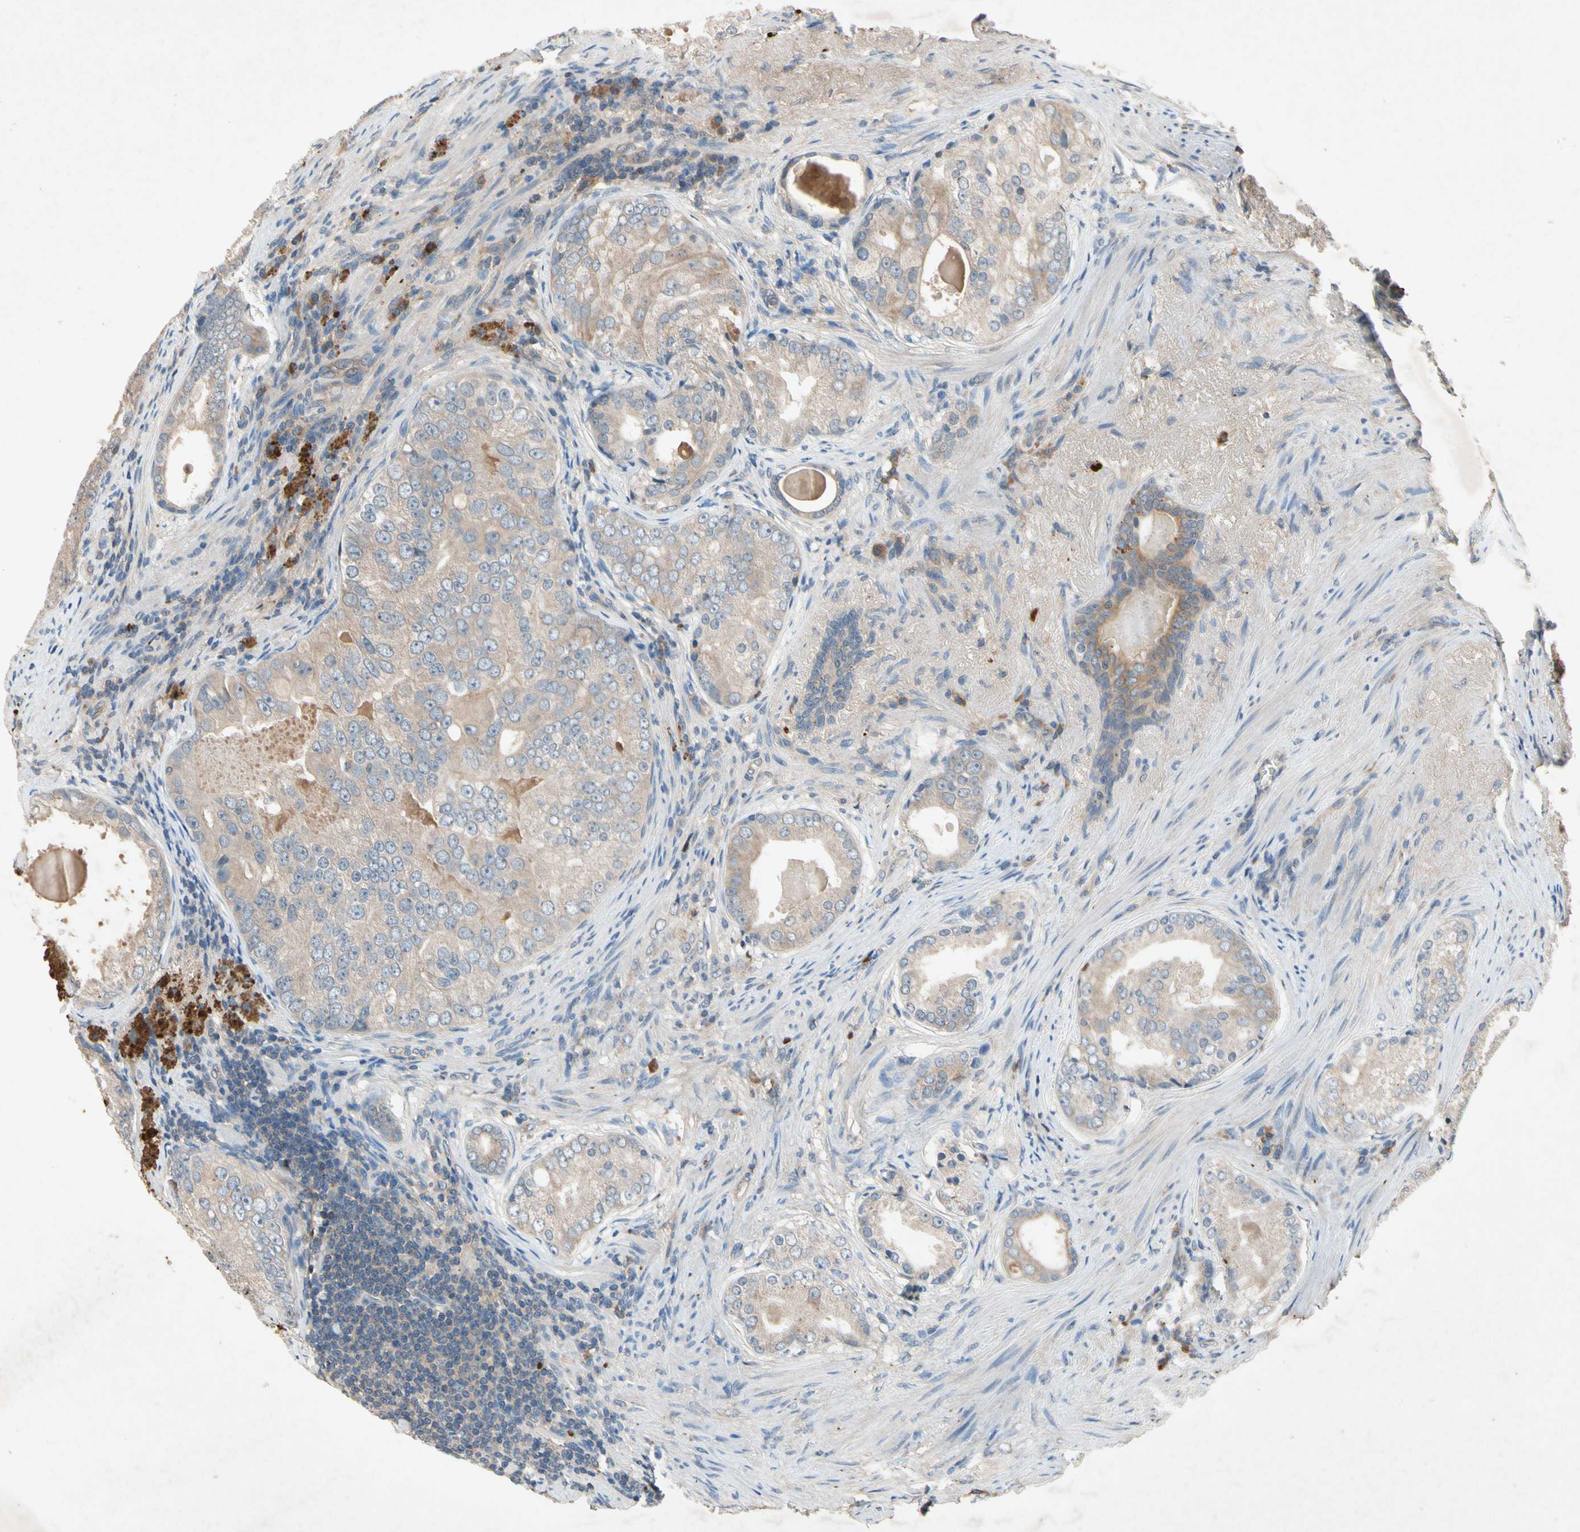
{"staining": {"intensity": "weak", "quantity": ">75%", "location": "cytoplasmic/membranous"}, "tissue": "prostate cancer", "cell_type": "Tumor cells", "image_type": "cancer", "snomed": [{"axis": "morphology", "description": "Adenocarcinoma, High grade"}, {"axis": "topography", "description": "Prostate"}], "caption": "Human prostate cancer (adenocarcinoma (high-grade)) stained for a protein (brown) displays weak cytoplasmic/membranous positive staining in approximately >75% of tumor cells.", "gene": "IL1RL1", "patient": {"sex": "male", "age": 66}}